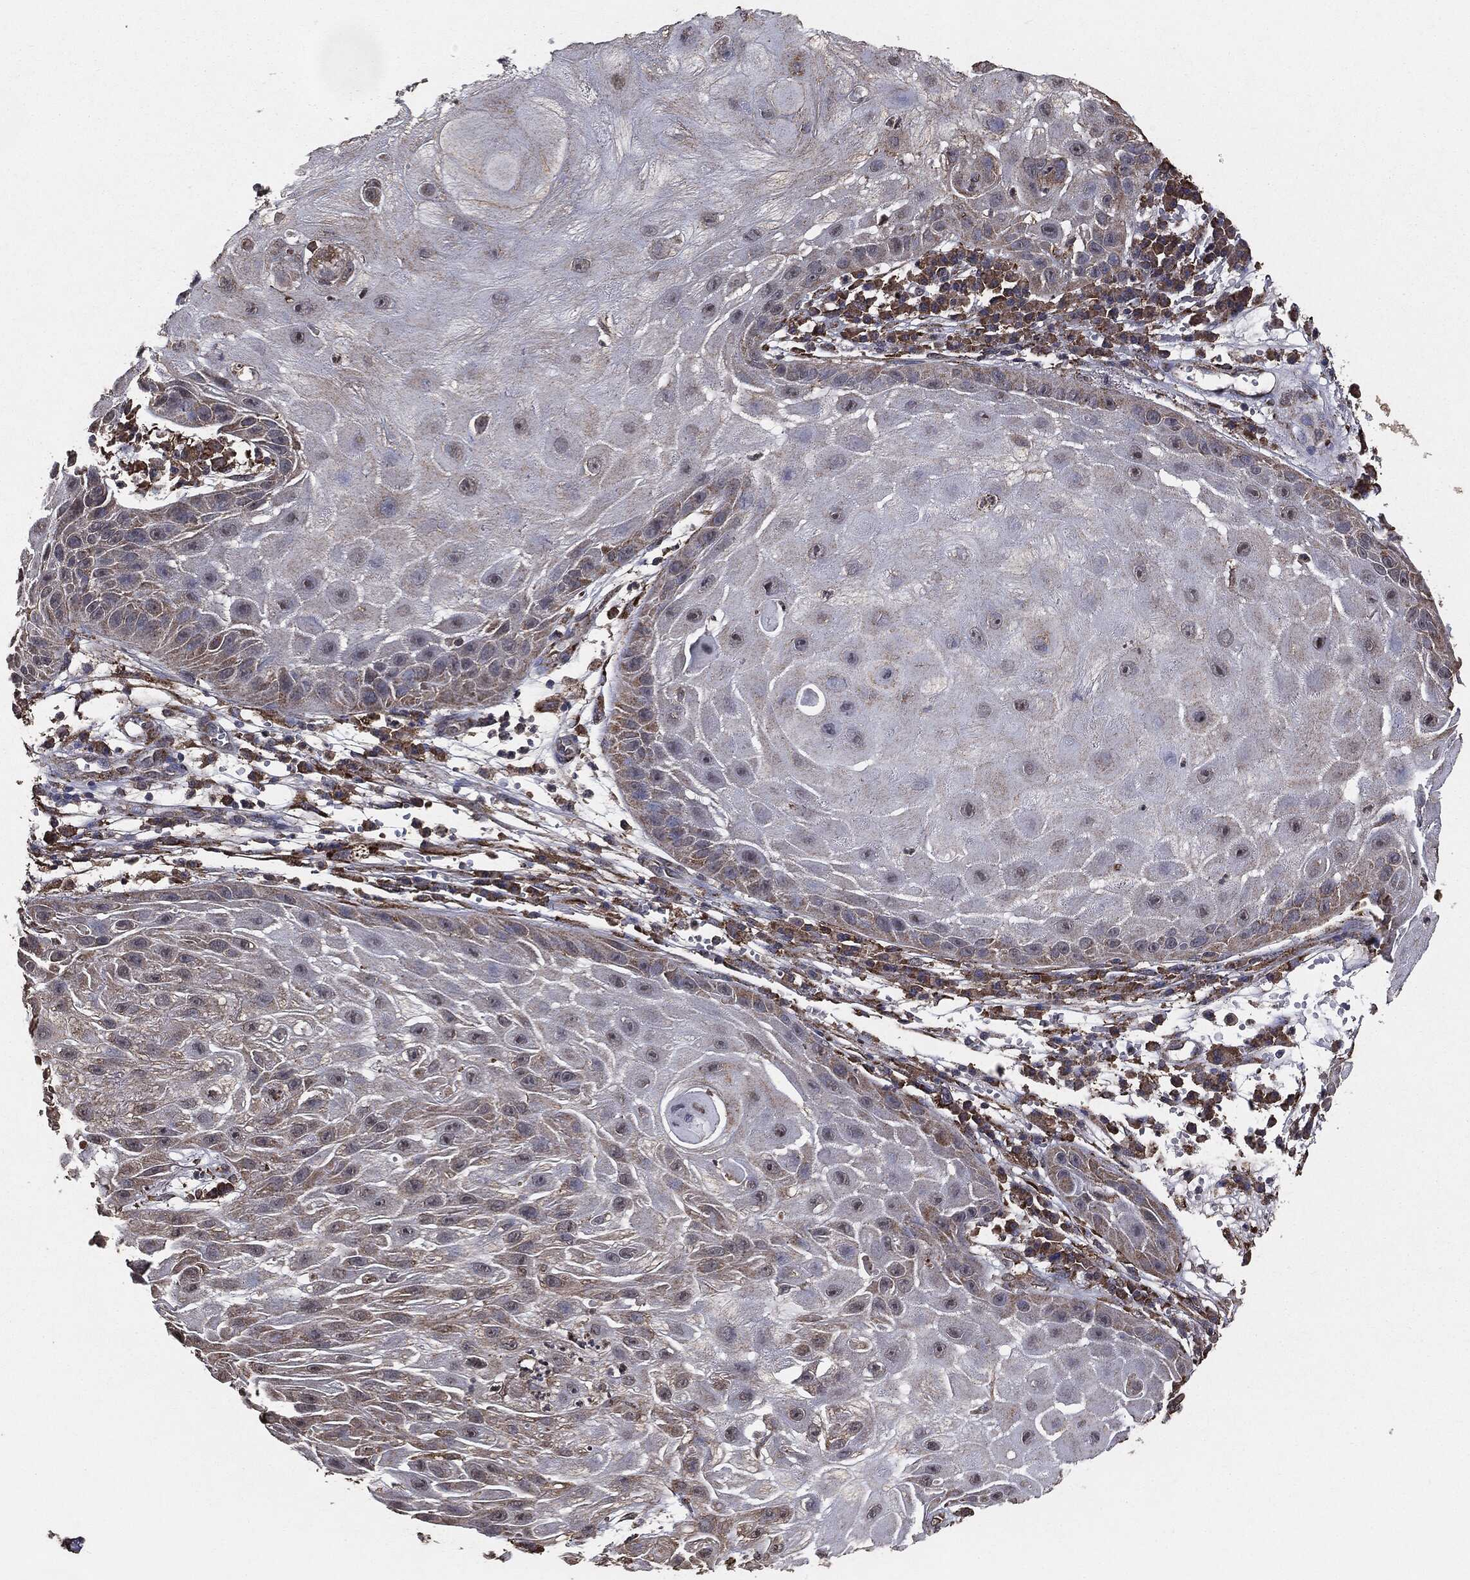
{"staining": {"intensity": "negative", "quantity": "none", "location": "none"}, "tissue": "skin cancer", "cell_type": "Tumor cells", "image_type": "cancer", "snomed": [{"axis": "morphology", "description": "Normal tissue, NOS"}, {"axis": "morphology", "description": "Squamous cell carcinoma, NOS"}, {"axis": "topography", "description": "Skin"}], "caption": "Immunohistochemistry micrograph of human skin cancer stained for a protein (brown), which shows no staining in tumor cells. (DAB (3,3'-diaminobenzidine) IHC visualized using brightfield microscopy, high magnification).", "gene": "MTOR", "patient": {"sex": "male", "age": 79}}